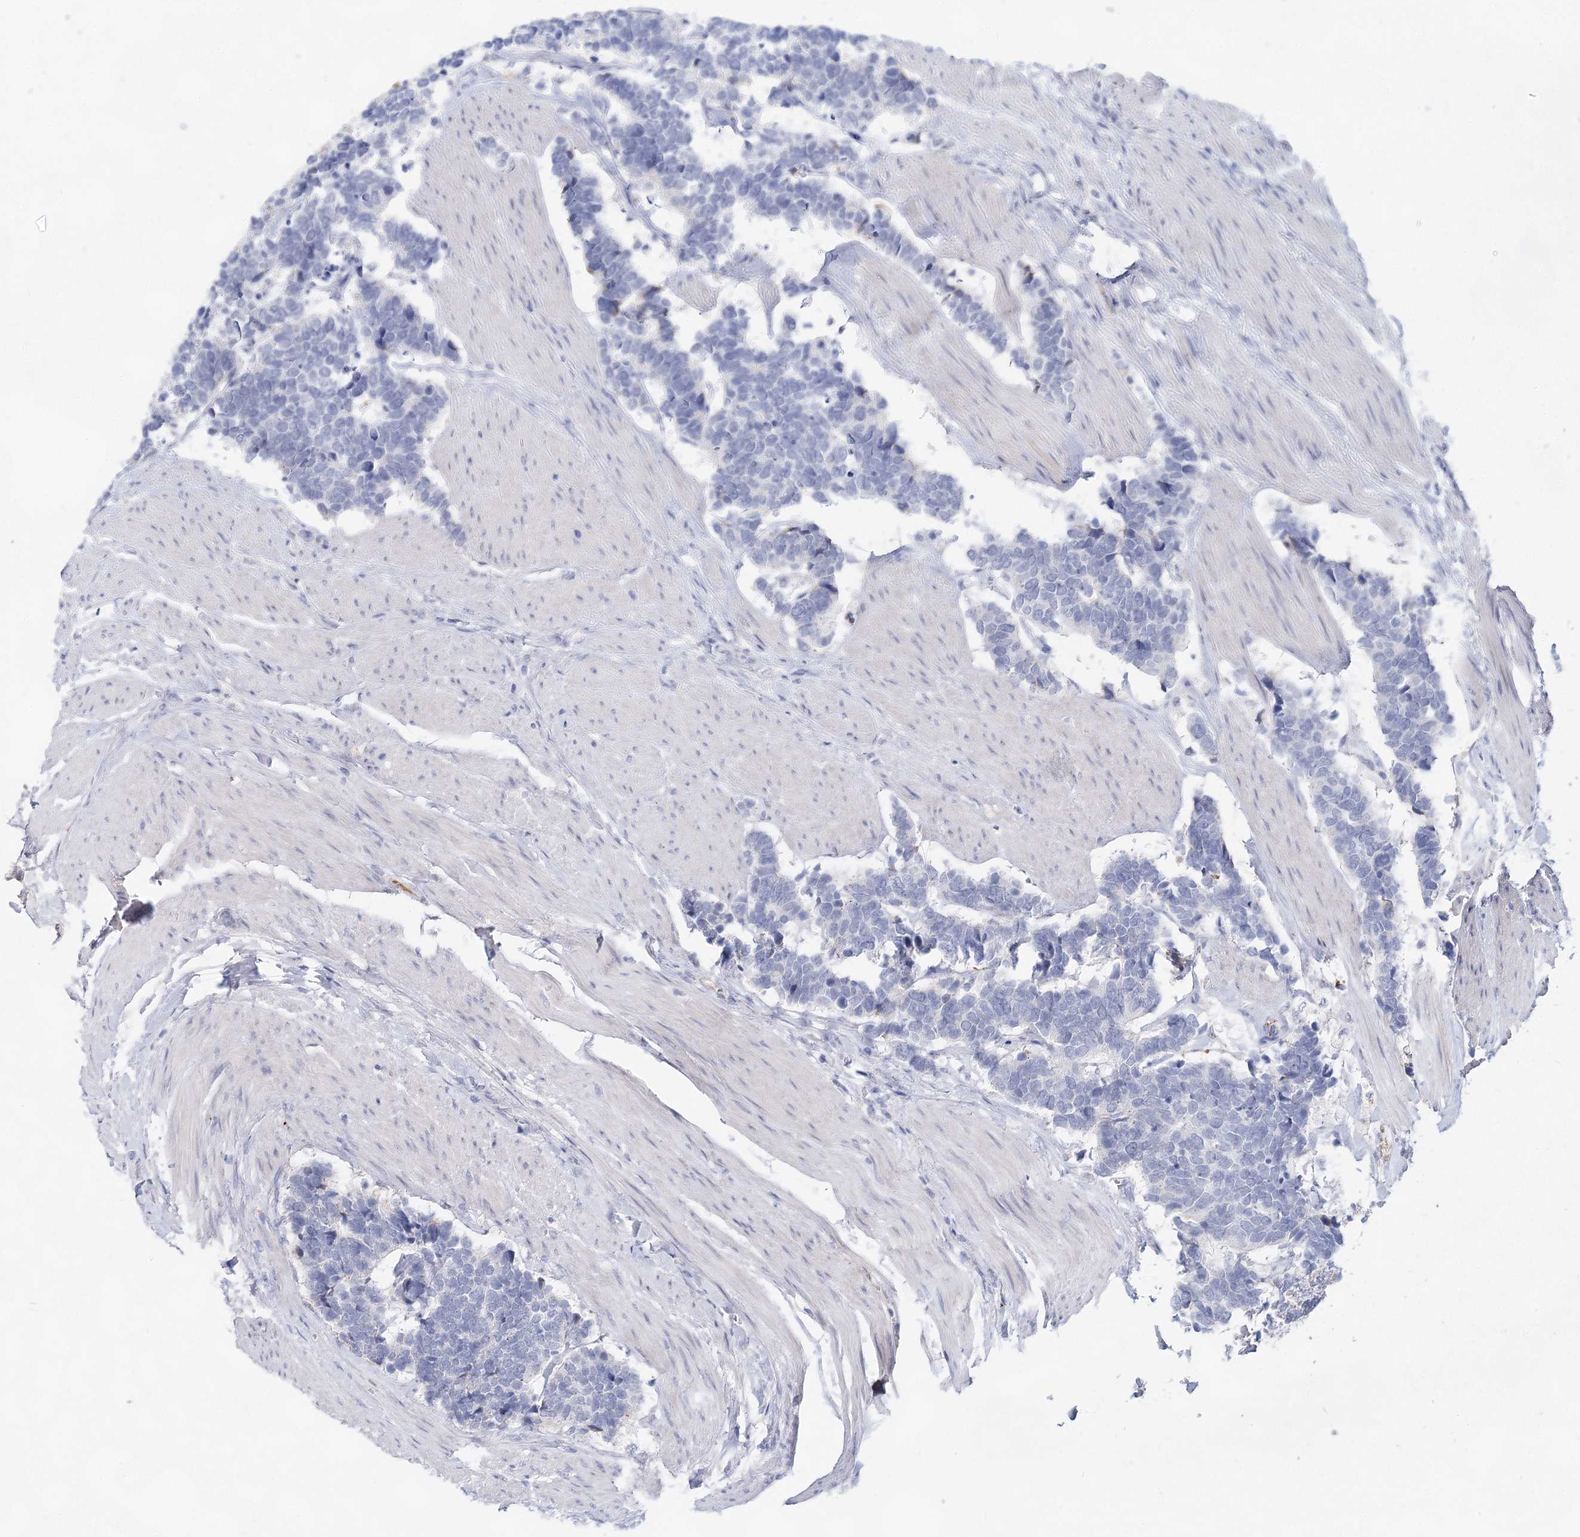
{"staining": {"intensity": "negative", "quantity": "none", "location": "none"}, "tissue": "carcinoid", "cell_type": "Tumor cells", "image_type": "cancer", "snomed": [{"axis": "morphology", "description": "Carcinoma, NOS"}, {"axis": "morphology", "description": "Carcinoid, malignant, NOS"}, {"axis": "topography", "description": "Urinary bladder"}], "caption": "Tumor cells are negative for protein expression in human carcinoid.", "gene": "TASOR2", "patient": {"sex": "male", "age": 57}}